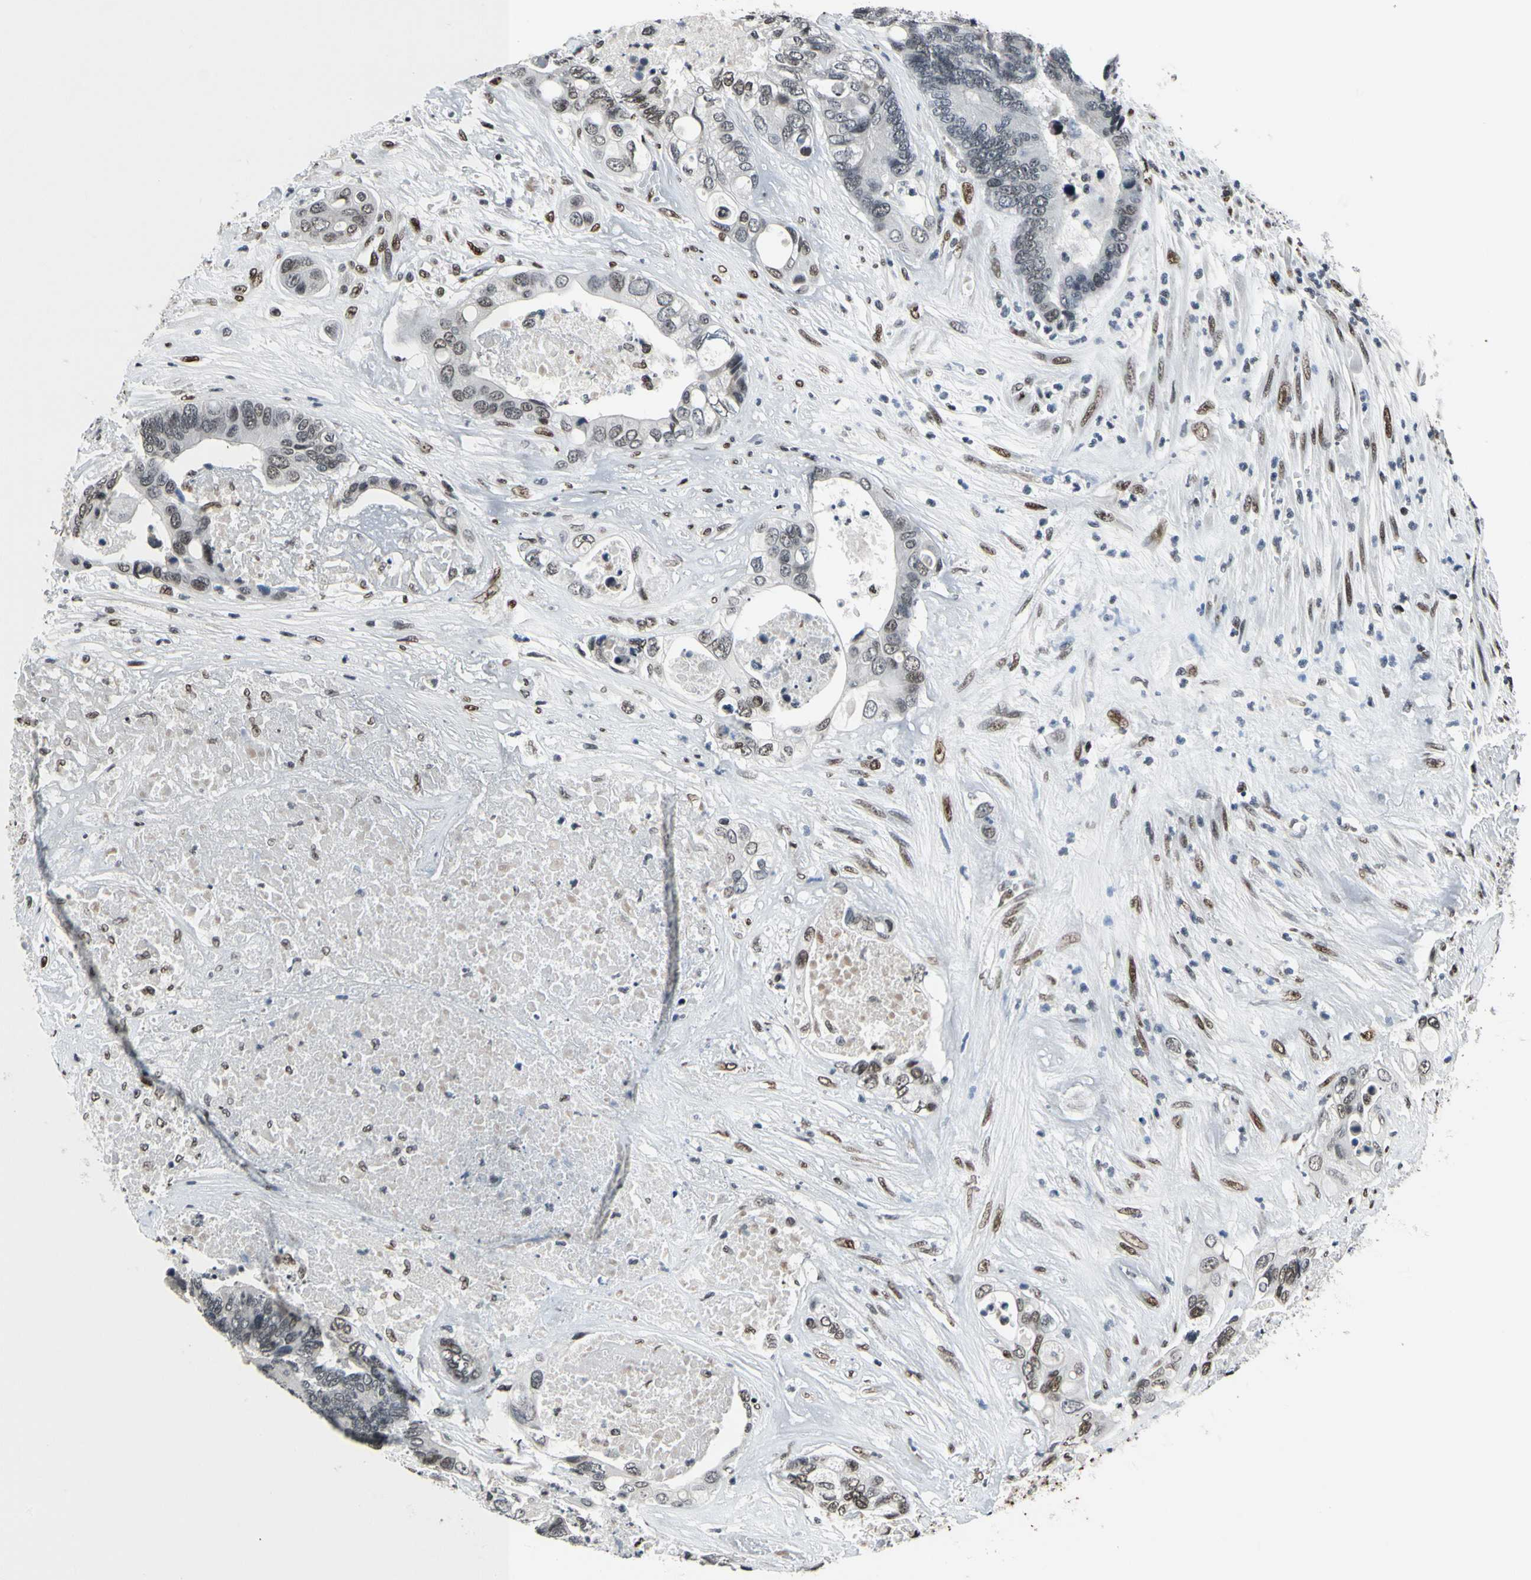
{"staining": {"intensity": "weak", "quantity": "25%-75%", "location": "nuclear"}, "tissue": "colorectal cancer", "cell_type": "Tumor cells", "image_type": "cancer", "snomed": [{"axis": "morphology", "description": "Adenocarcinoma, NOS"}, {"axis": "topography", "description": "Rectum"}], "caption": "Weak nuclear staining for a protein is identified in about 25%-75% of tumor cells of adenocarcinoma (colorectal) using immunohistochemistry (IHC).", "gene": "RECQL", "patient": {"sex": "male", "age": 55}}